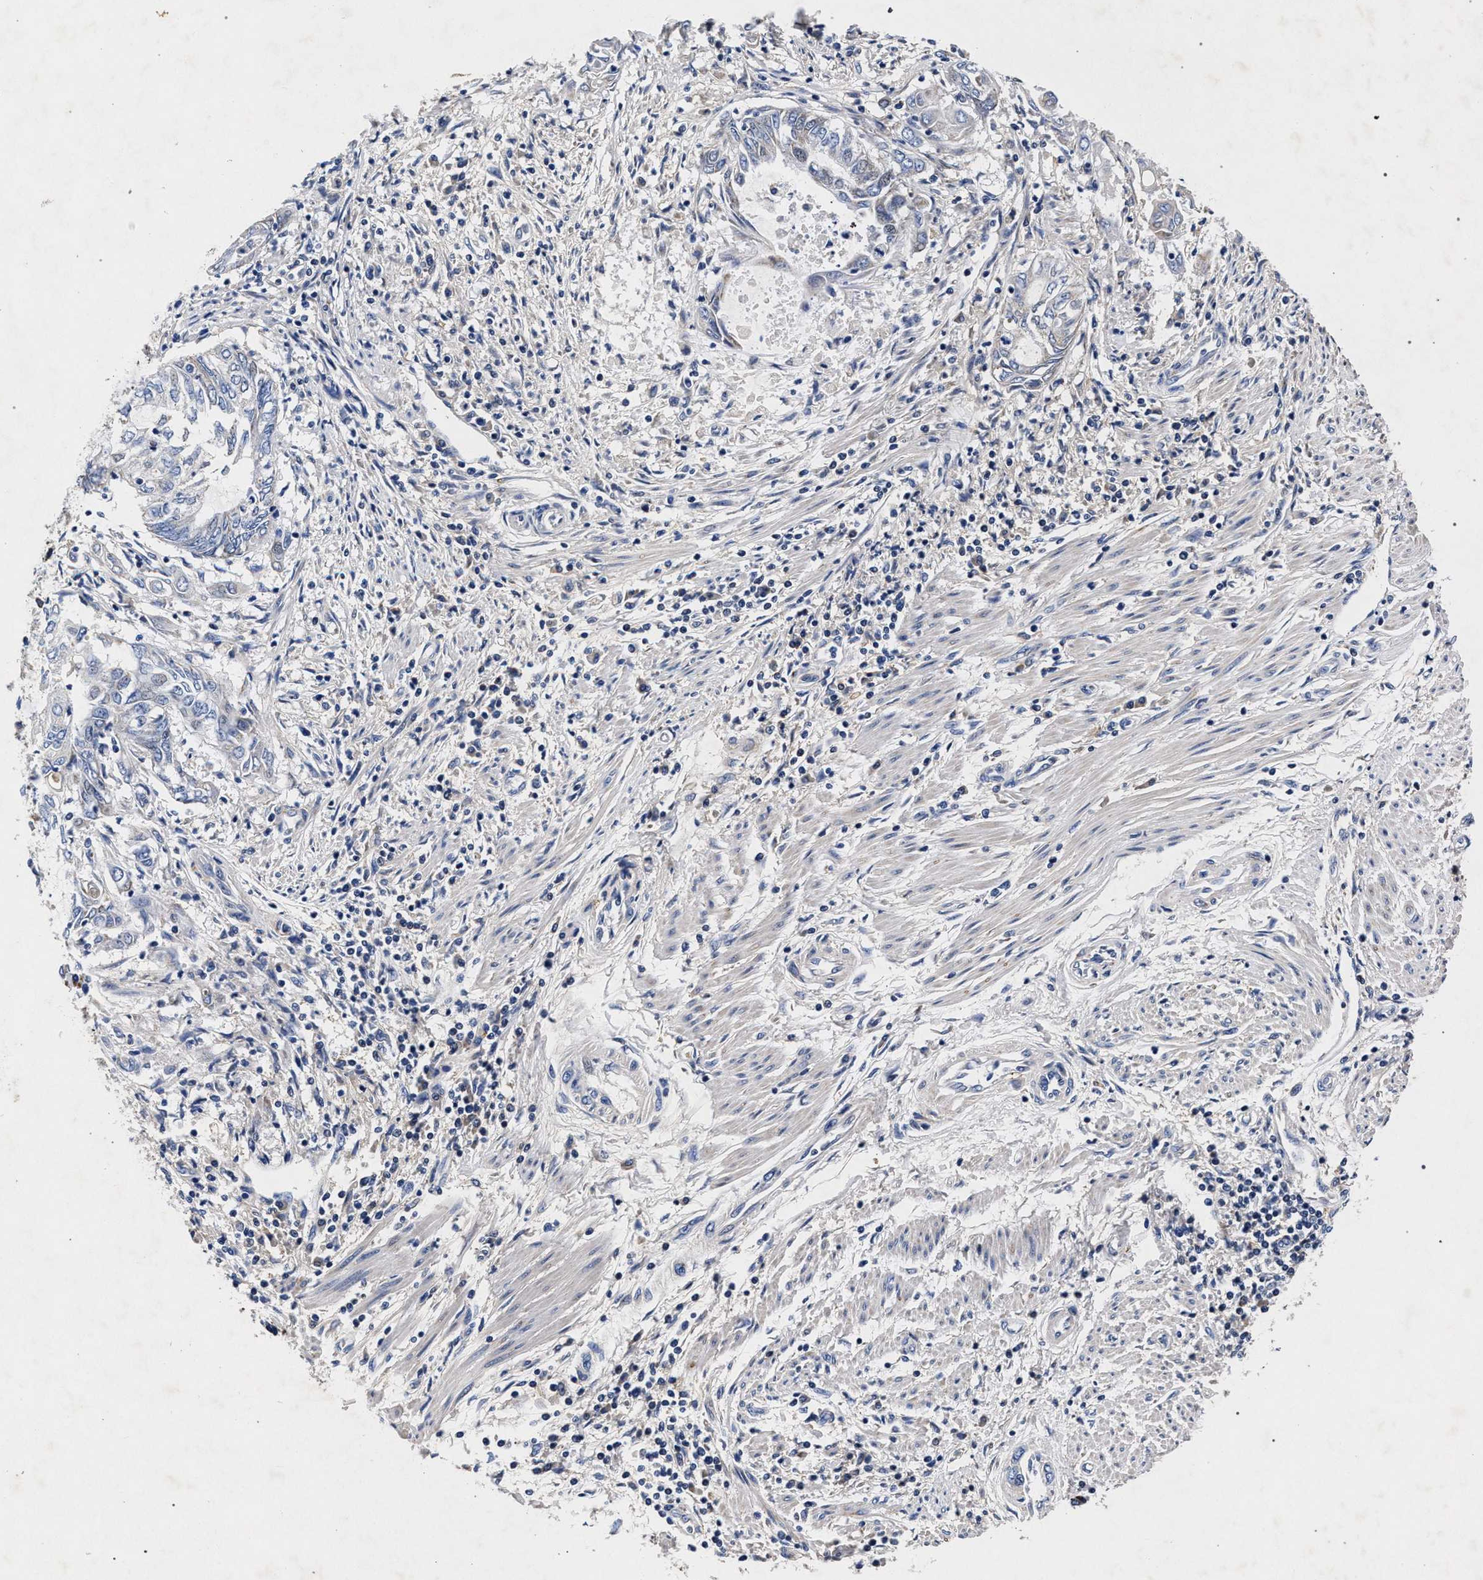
{"staining": {"intensity": "weak", "quantity": "<25%", "location": "cytoplasmic/membranous"}, "tissue": "endometrial cancer", "cell_type": "Tumor cells", "image_type": "cancer", "snomed": [{"axis": "morphology", "description": "Adenocarcinoma, NOS"}, {"axis": "topography", "description": "Uterus"}, {"axis": "topography", "description": "Endometrium"}], "caption": "Immunohistochemistry (IHC) of human endometrial cancer displays no positivity in tumor cells.", "gene": "HSD17B14", "patient": {"sex": "female", "age": 70}}